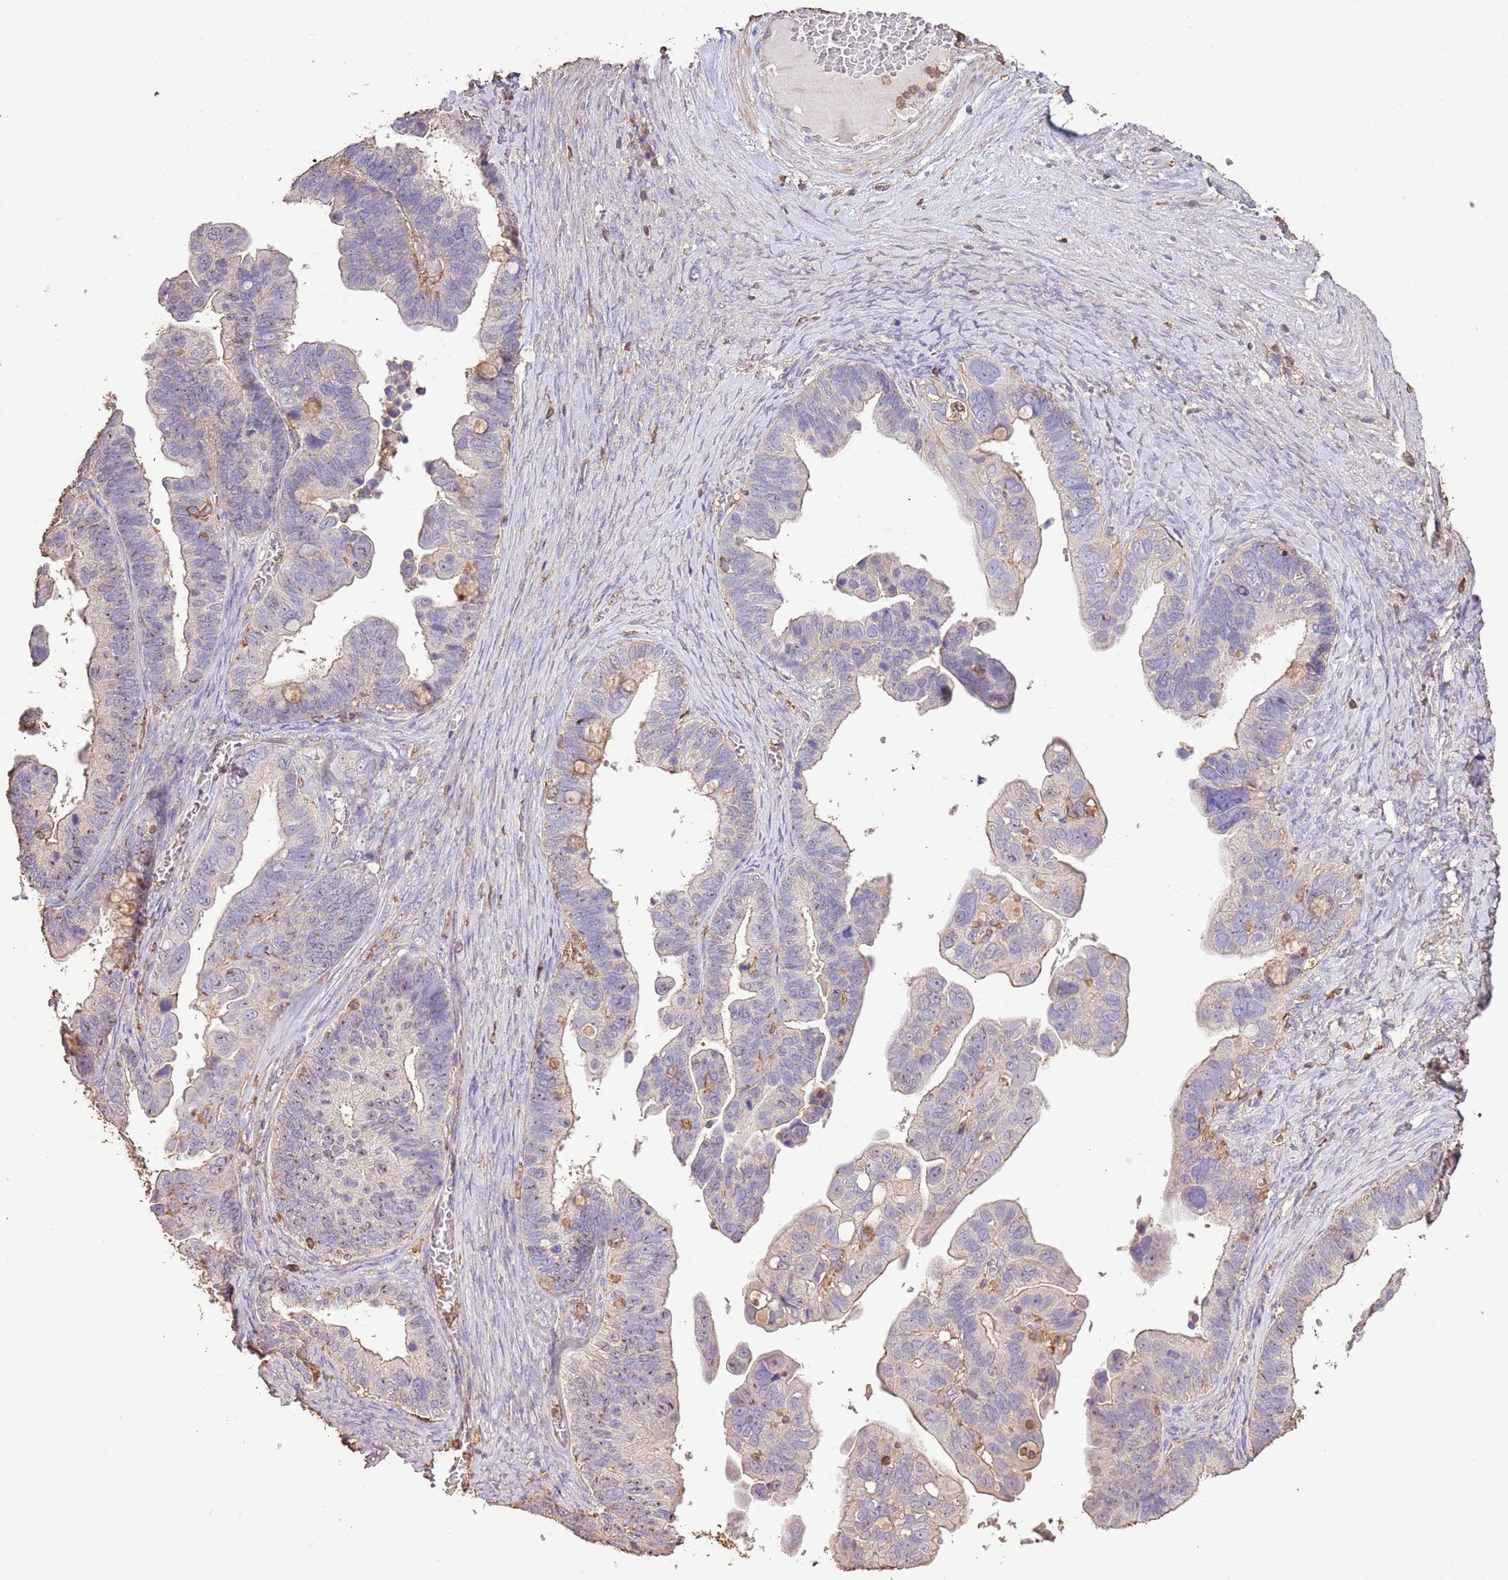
{"staining": {"intensity": "weak", "quantity": "<25%", "location": "cytoplasmic/membranous"}, "tissue": "ovarian cancer", "cell_type": "Tumor cells", "image_type": "cancer", "snomed": [{"axis": "morphology", "description": "Cystadenocarcinoma, serous, NOS"}, {"axis": "topography", "description": "Ovary"}], "caption": "Immunohistochemistry (IHC) photomicrograph of serous cystadenocarcinoma (ovarian) stained for a protein (brown), which demonstrates no expression in tumor cells.", "gene": "ARL10", "patient": {"sex": "female", "age": 56}}